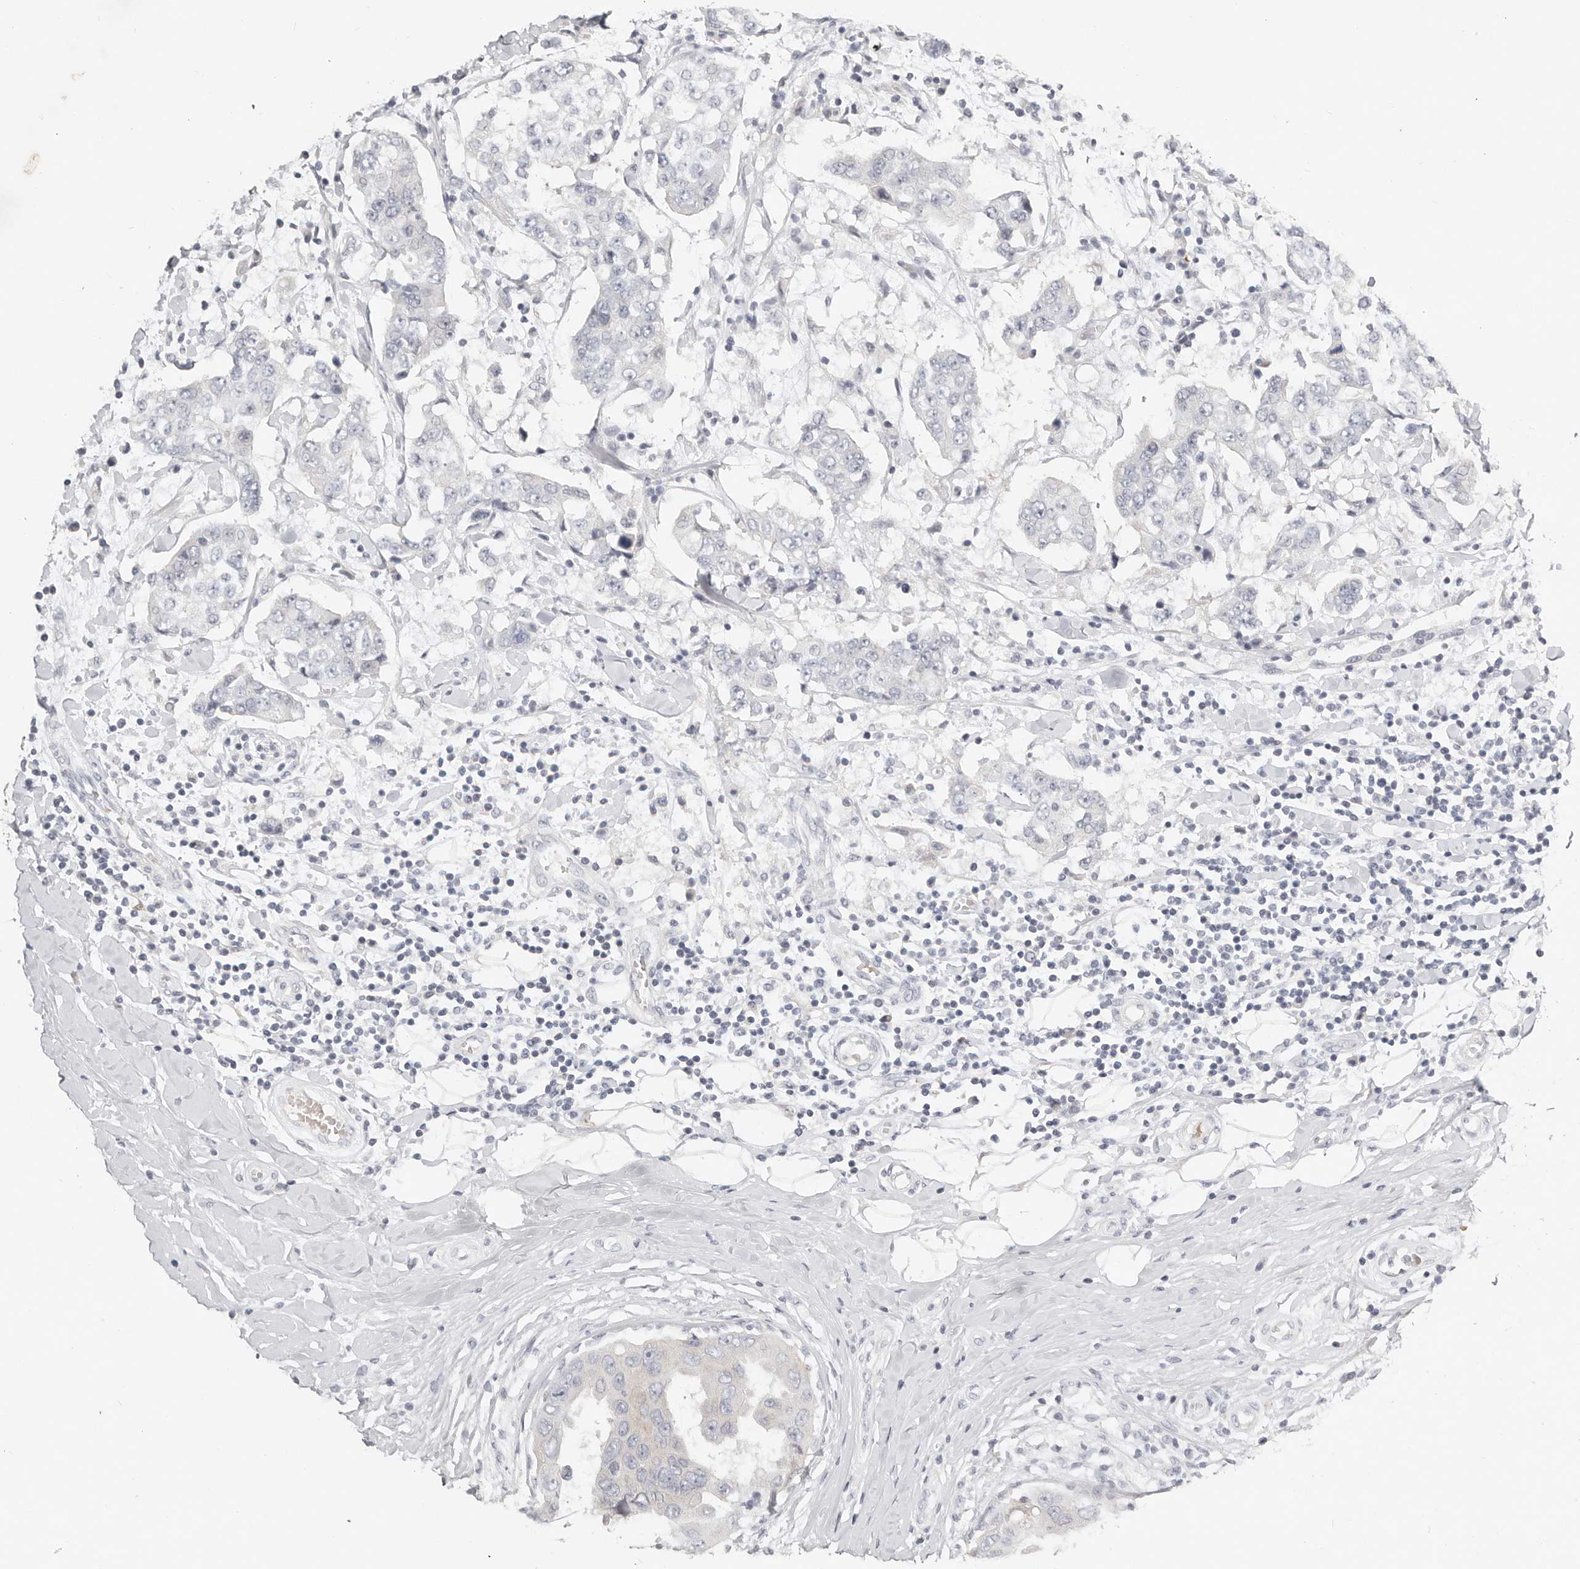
{"staining": {"intensity": "negative", "quantity": "none", "location": "none"}, "tissue": "breast cancer", "cell_type": "Tumor cells", "image_type": "cancer", "snomed": [{"axis": "morphology", "description": "Duct carcinoma"}, {"axis": "topography", "description": "Breast"}], "caption": "Tumor cells show no significant protein staining in invasive ductal carcinoma (breast).", "gene": "TMEM63B", "patient": {"sex": "female", "age": 27}}